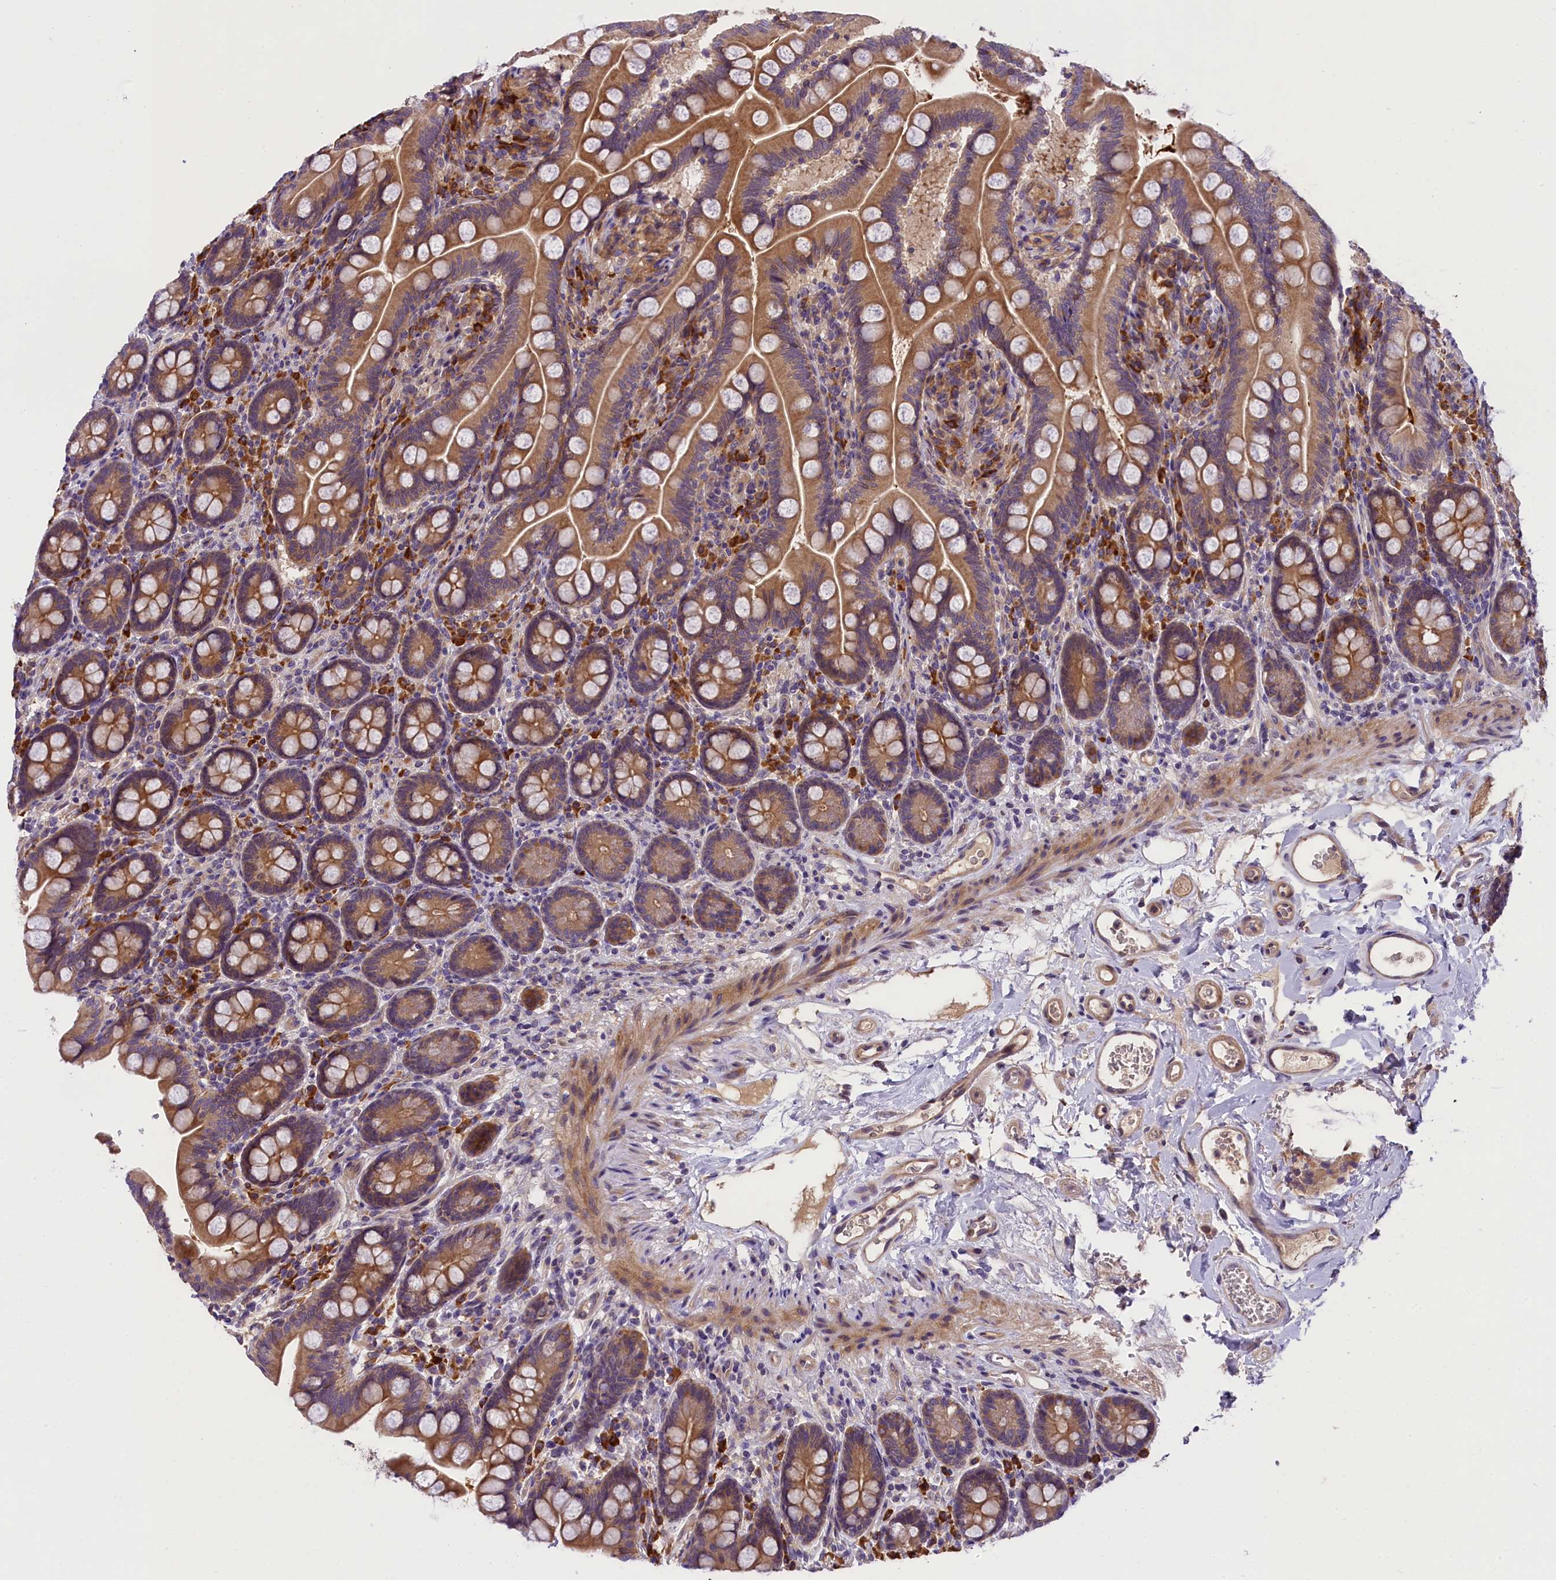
{"staining": {"intensity": "moderate", "quantity": ">75%", "location": "cytoplasmic/membranous"}, "tissue": "small intestine", "cell_type": "Glandular cells", "image_type": "normal", "snomed": [{"axis": "morphology", "description": "Normal tissue, NOS"}, {"axis": "topography", "description": "Small intestine"}], "caption": "Brown immunohistochemical staining in benign small intestine exhibits moderate cytoplasmic/membranous expression in approximately >75% of glandular cells.", "gene": "ABCC10", "patient": {"sex": "female", "age": 64}}